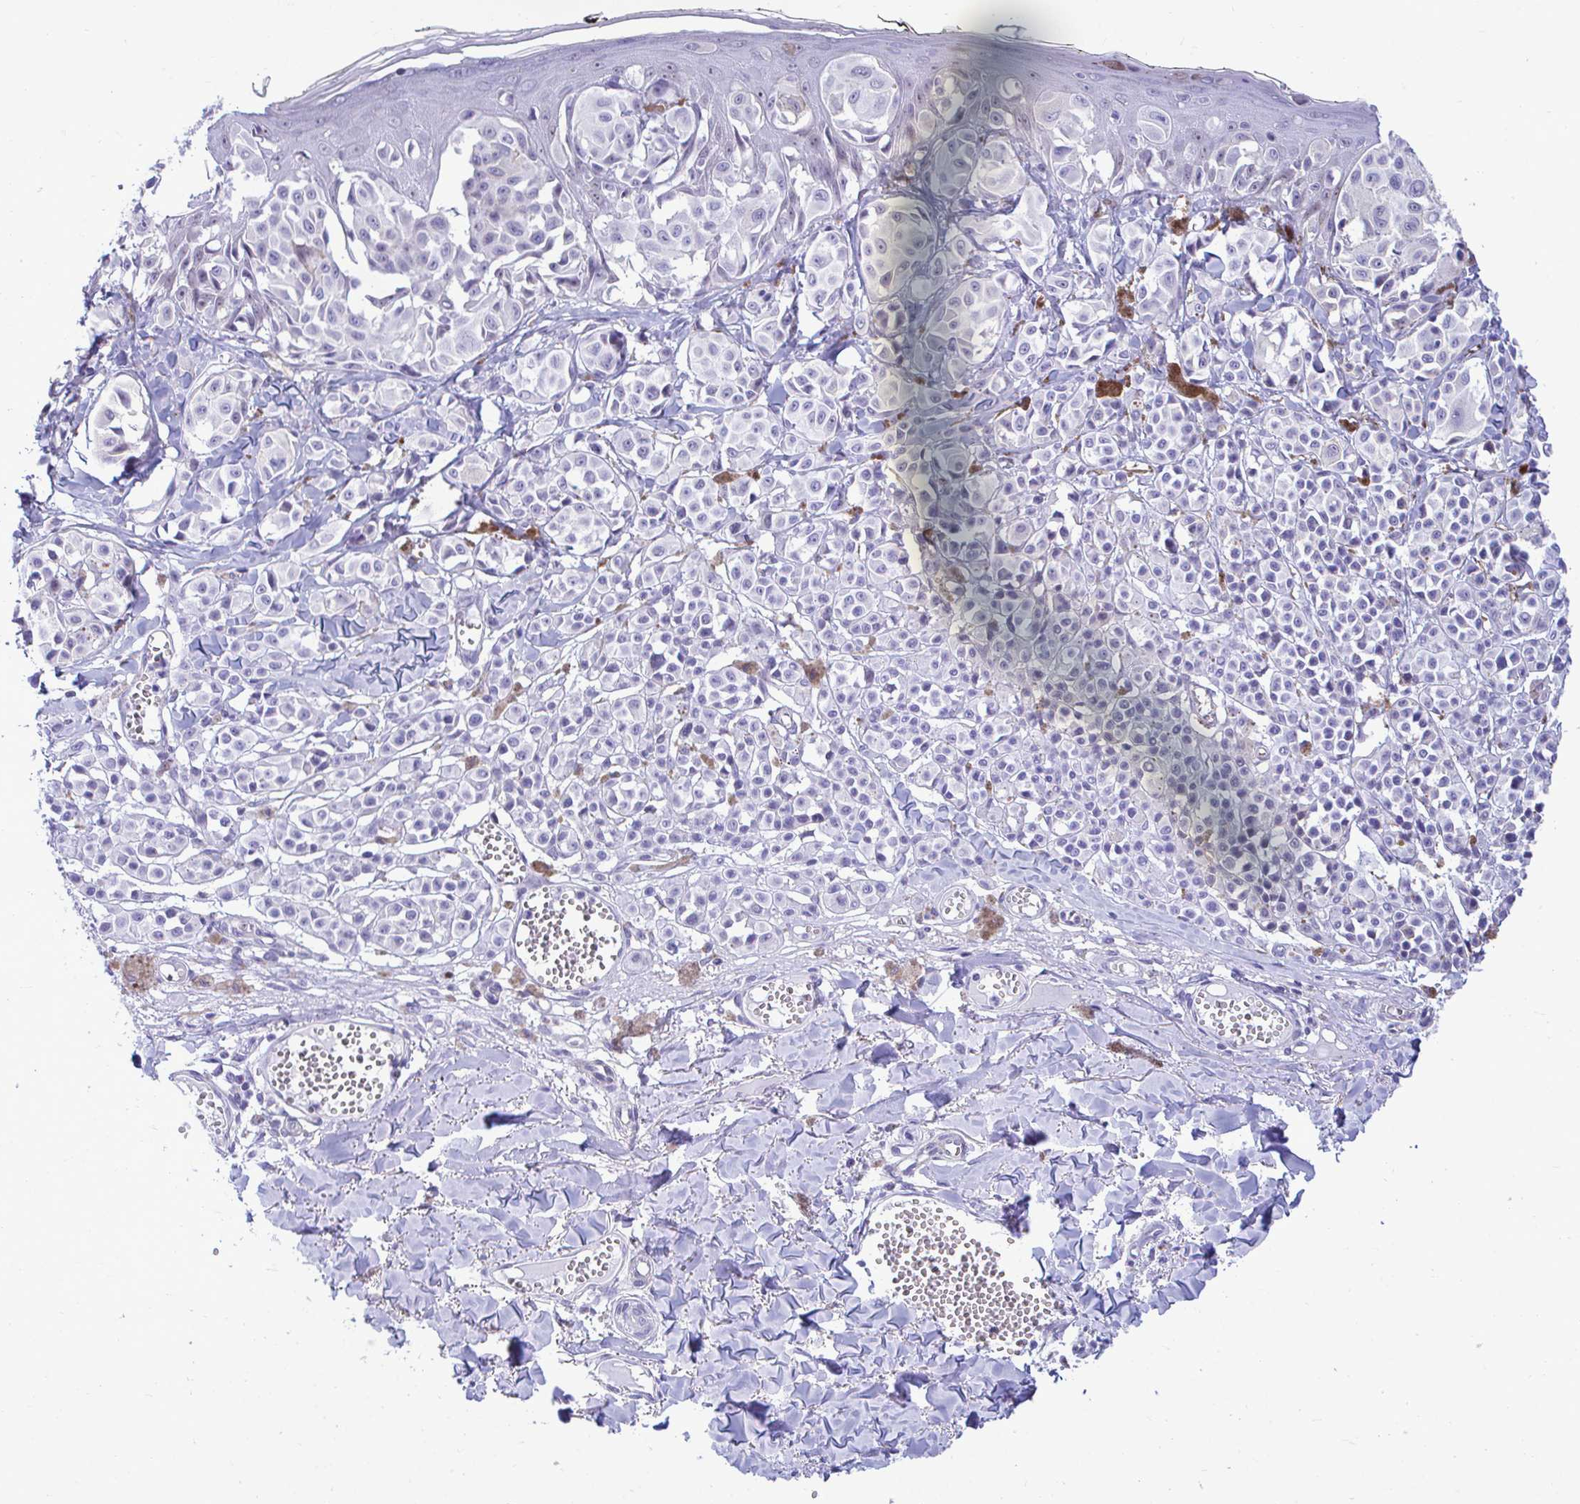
{"staining": {"intensity": "negative", "quantity": "none", "location": "none"}, "tissue": "melanoma", "cell_type": "Tumor cells", "image_type": "cancer", "snomed": [{"axis": "morphology", "description": "Malignant melanoma, NOS"}, {"axis": "topography", "description": "Skin"}], "caption": "Tumor cells show no significant positivity in melanoma.", "gene": "SLC25A51", "patient": {"sex": "female", "age": 43}}